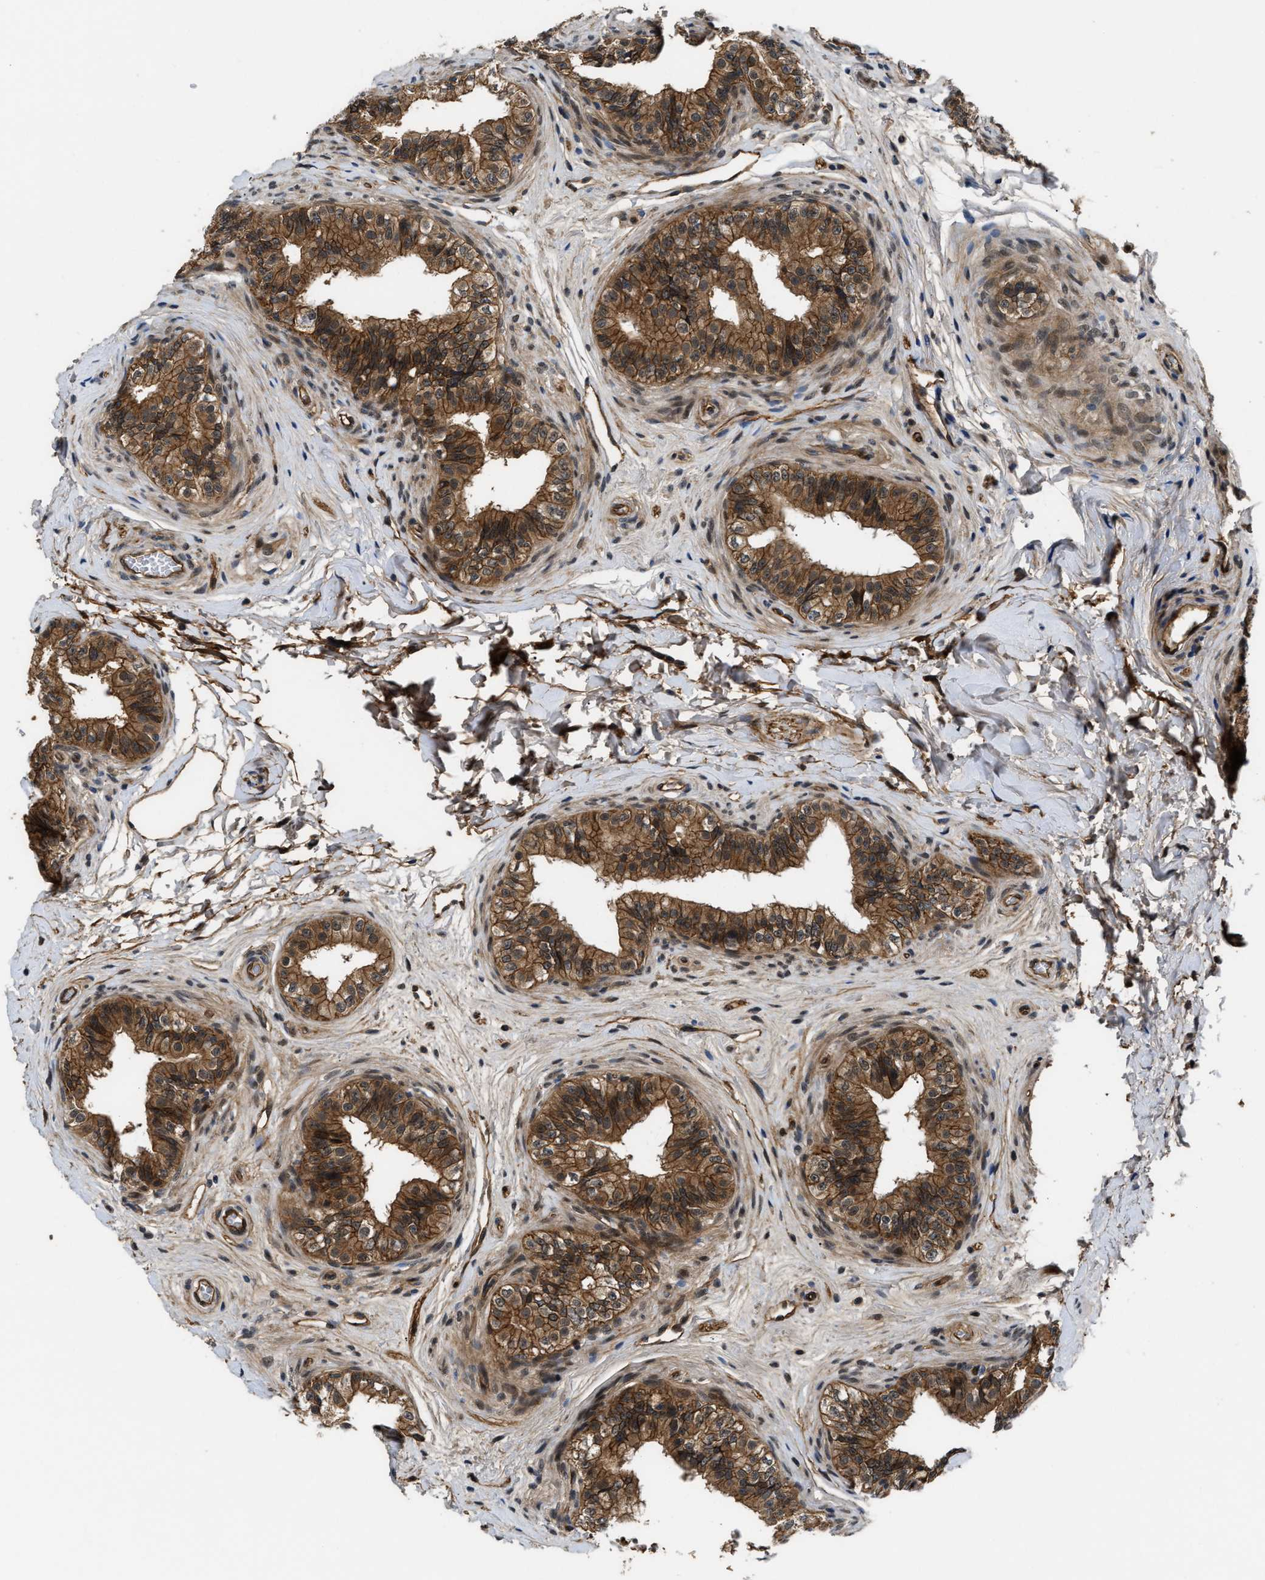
{"staining": {"intensity": "moderate", "quantity": ">75%", "location": "cytoplasmic/membranous"}, "tissue": "epididymis", "cell_type": "Glandular cells", "image_type": "normal", "snomed": [{"axis": "morphology", "description": "Normal tissue, NOS"}, {"axis": "topography", "description": "Testis"}, {"axis": "topography", "description": "Epididymis"}], "caption": "Immunohistochemical staining of unremarkable human epididymis exhibits medium levels of moderate cytoplasmic/membranous staining in approximately >75% of glandular cells. Nuclei are stained in blue.", "gene": "COPS2", "patient": {"sex": "male", "age": 36}}